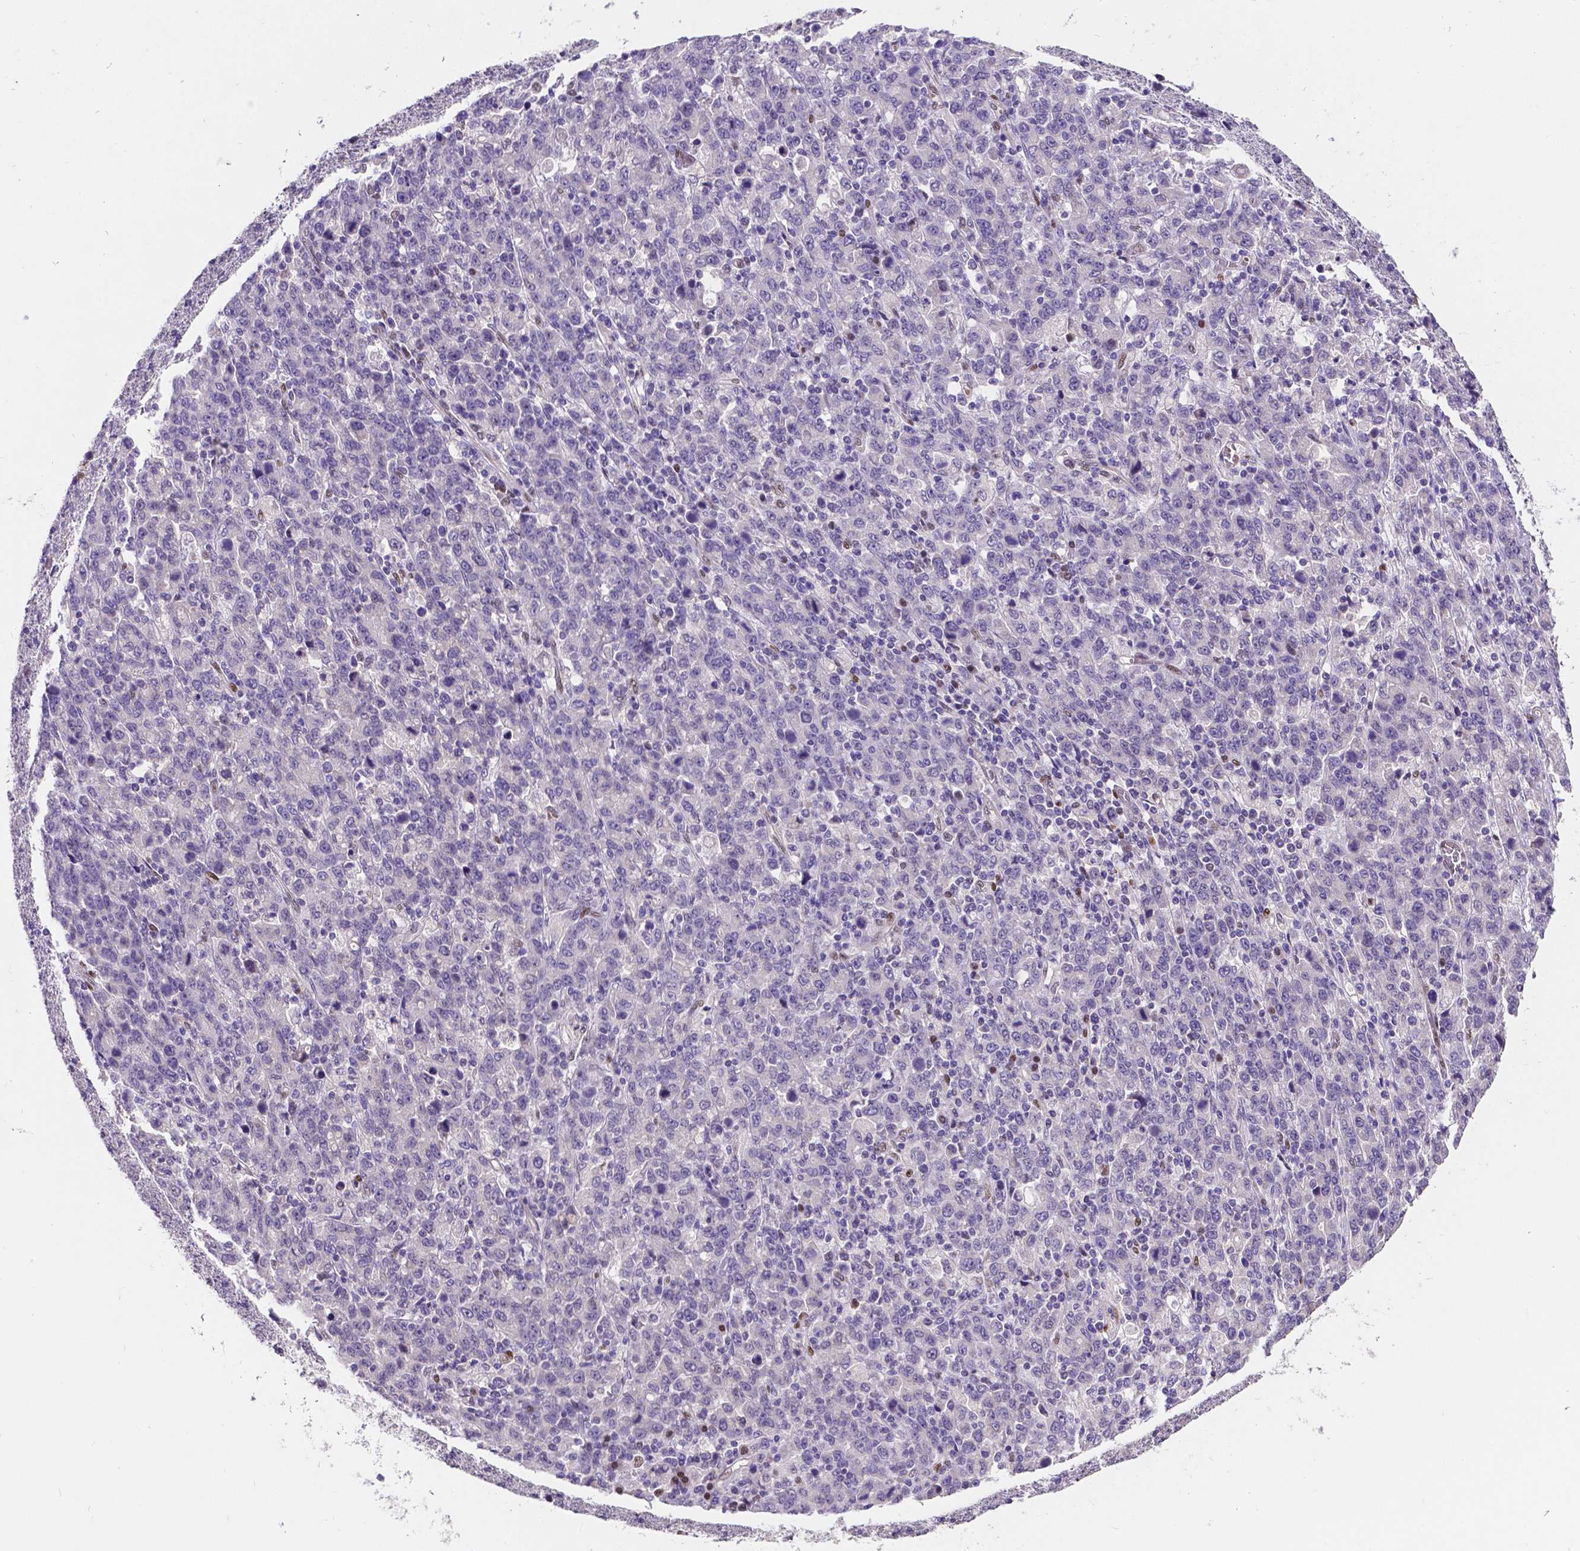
{"staining": {"intensity": "negative", "quantity": "none", "location": "none"}, "tissue": "stomach cancer", "cell_type": "Tumor cells", "image_type": "cancer", "snomed": [{"axis": "morphology", "description": "Adenocarcinoma, NOS"}, {"axis": "topography", "description": "Stomach, upper"}], "caption": "Tumor cells are negative for brown protein staining in stomach adenocarcinoma.", "gene": "MEF2C", "patient": {"sex": "male", "age": 69}}